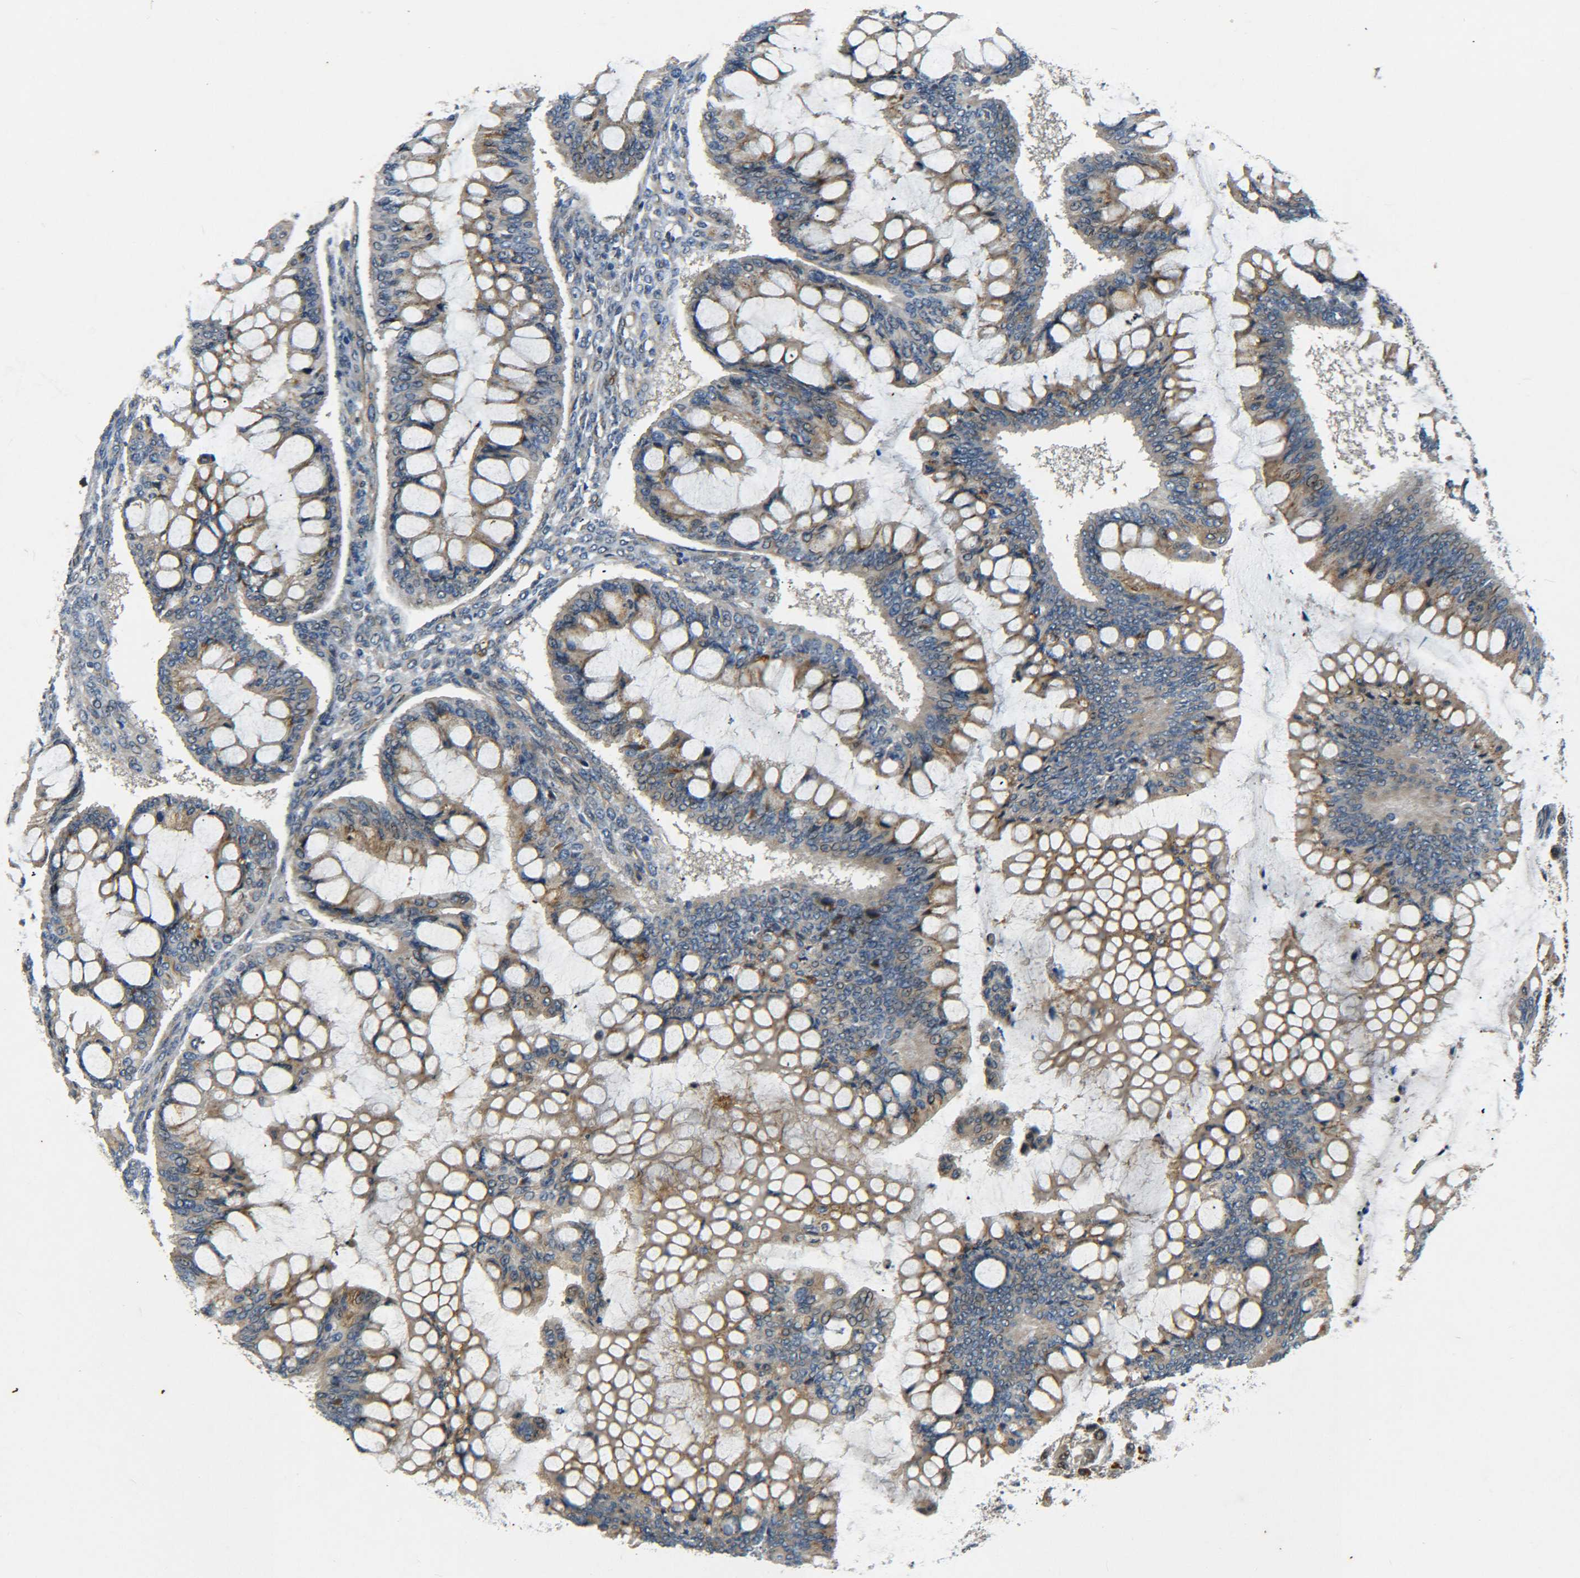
{"staining": {"intensity": "moderate", "quantity": ">75%", "location": "cytoplasmic/membranous"}, "tissue": "ovarian cancer", "cell_type": "Tumor cells", "image_type": "cancer", "snomed": [{"axis": "morphology", "description": "Cystadenocarcinoma, mucinous, NOS"}, {"axis": "topography", "description": "Ovary"}], "caption": "Ovarian cancer stained for a protein exhibits moderate cytoplasmic/membranous positivity in tumor cells.", "gene": "MEIS1", "patient": {"sex": "female", "age": 73}}